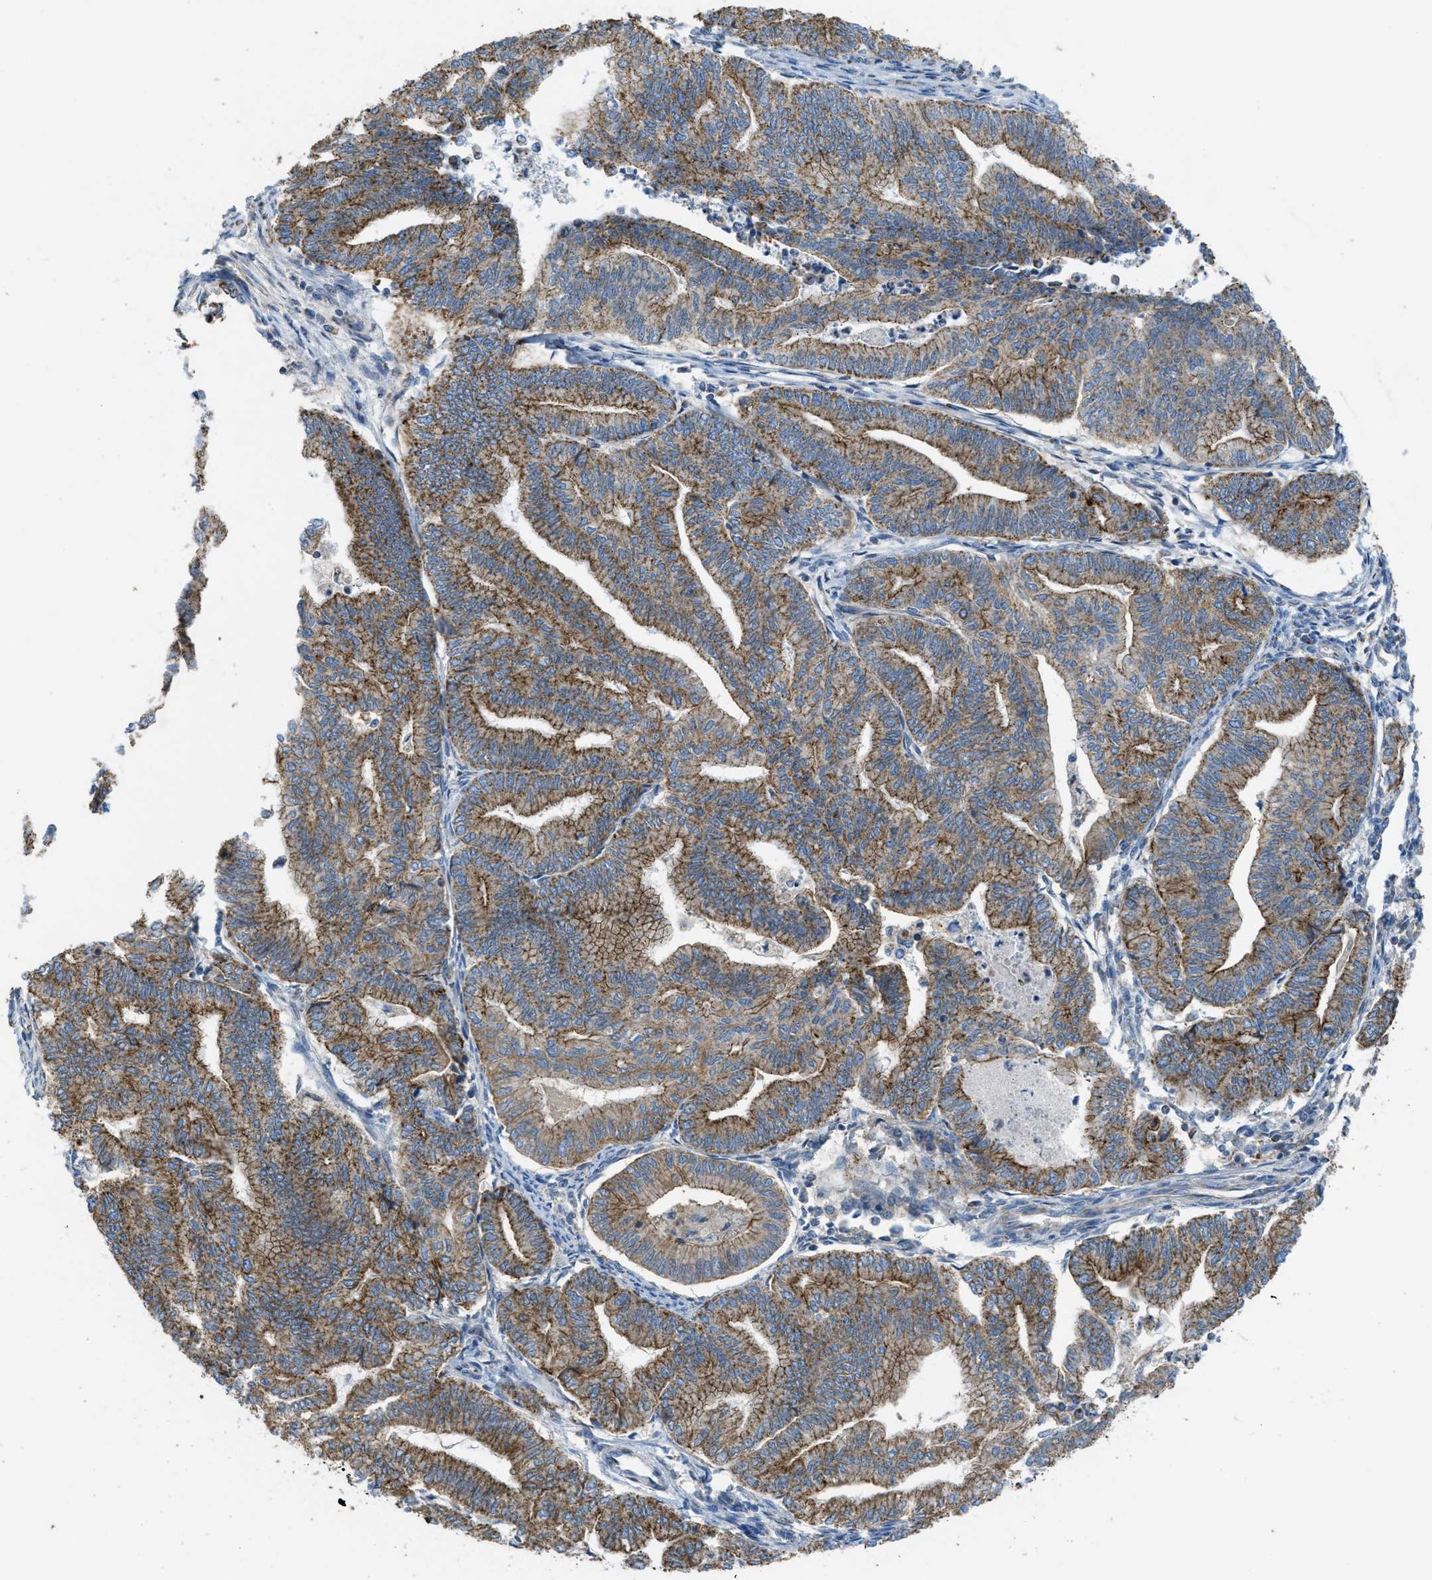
{"staining": {"intensity": "strong", "quantity": ">75%", "location": "cytoplasmic/membranous"}, "tissue": "endometrial cancer", "cell_type": "Tumor cells", "image_type": "cancer", "snomed": [{"axis": "morphology", "description": "Adenocarcinoma, NOS"}, {"axis": "topography", "description": "Endometrium"}], "caption": "About >75% of tumor cells in human endometrial adenocarcinoma show strong cytoplasmic/membranous protein positivity as visualized by brown immunohistochemical staining.", "gene": "BTN3A1", "patient": {"sex": "female", "age": 79}}